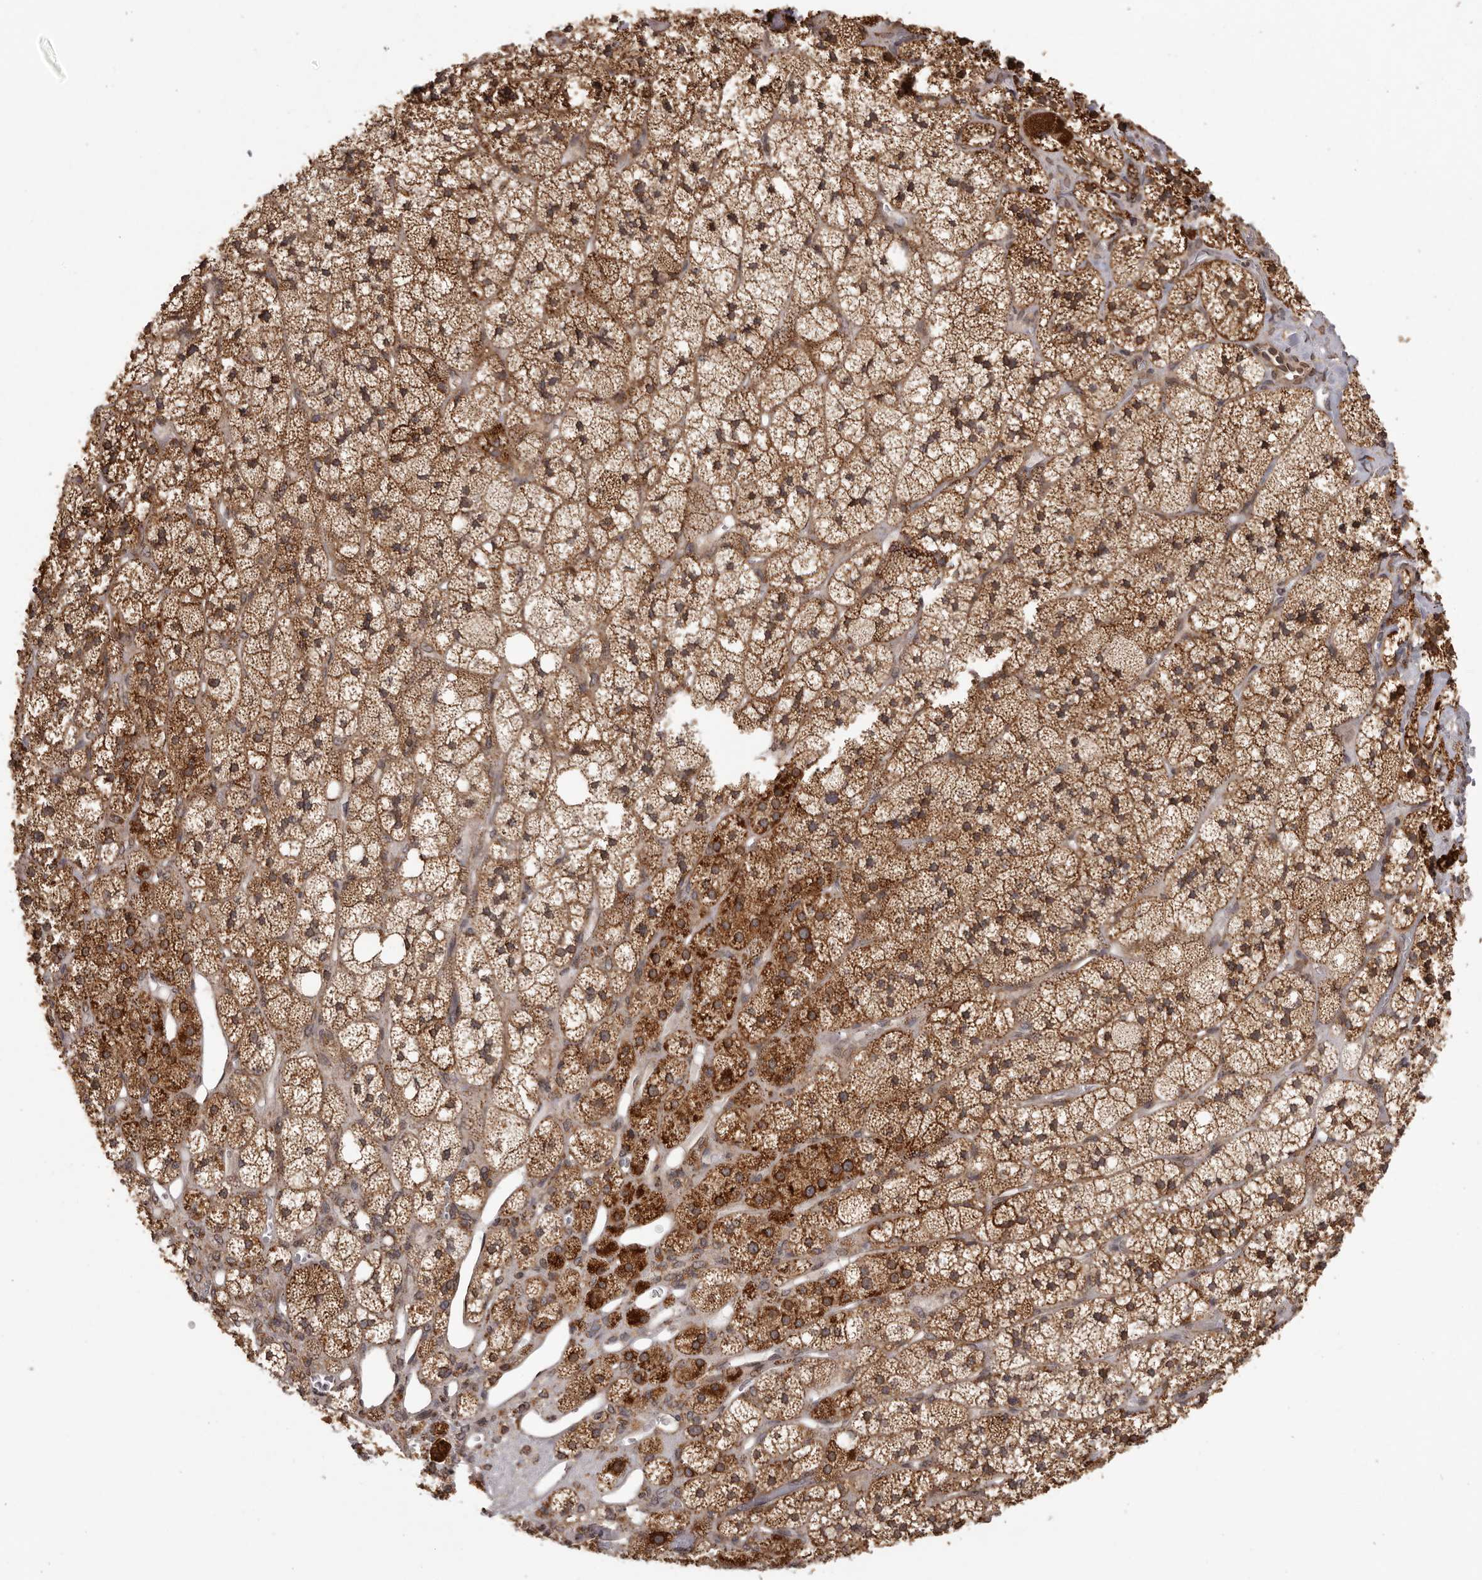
{"staining": {"intensity": "strong", "quantity": ">75%", "location": "cytoplasmic/membranous"}, "tissue": "adrenal gland", "cell_type": "Glandular cells", "image_type": "normal", "snomed": [{"axis": "morphology", "description": "Normal tissue, NOS"}, {"axis": "topography", "description": "Adrenal gland"}], "caption": "The photomicrograph shows immunohistochemical staining of unremarkable adrenal gland. There is strong cytoplasmic/membranous expression is present in approximately >75% of glandular cells. The protein of interest is stained brown, and the nuclei are stained in blue (DAB IHC with brightfield microscopy, high magnification).", "gene": "CHRM2", "patient": {"sex": "male", "age": 61}}